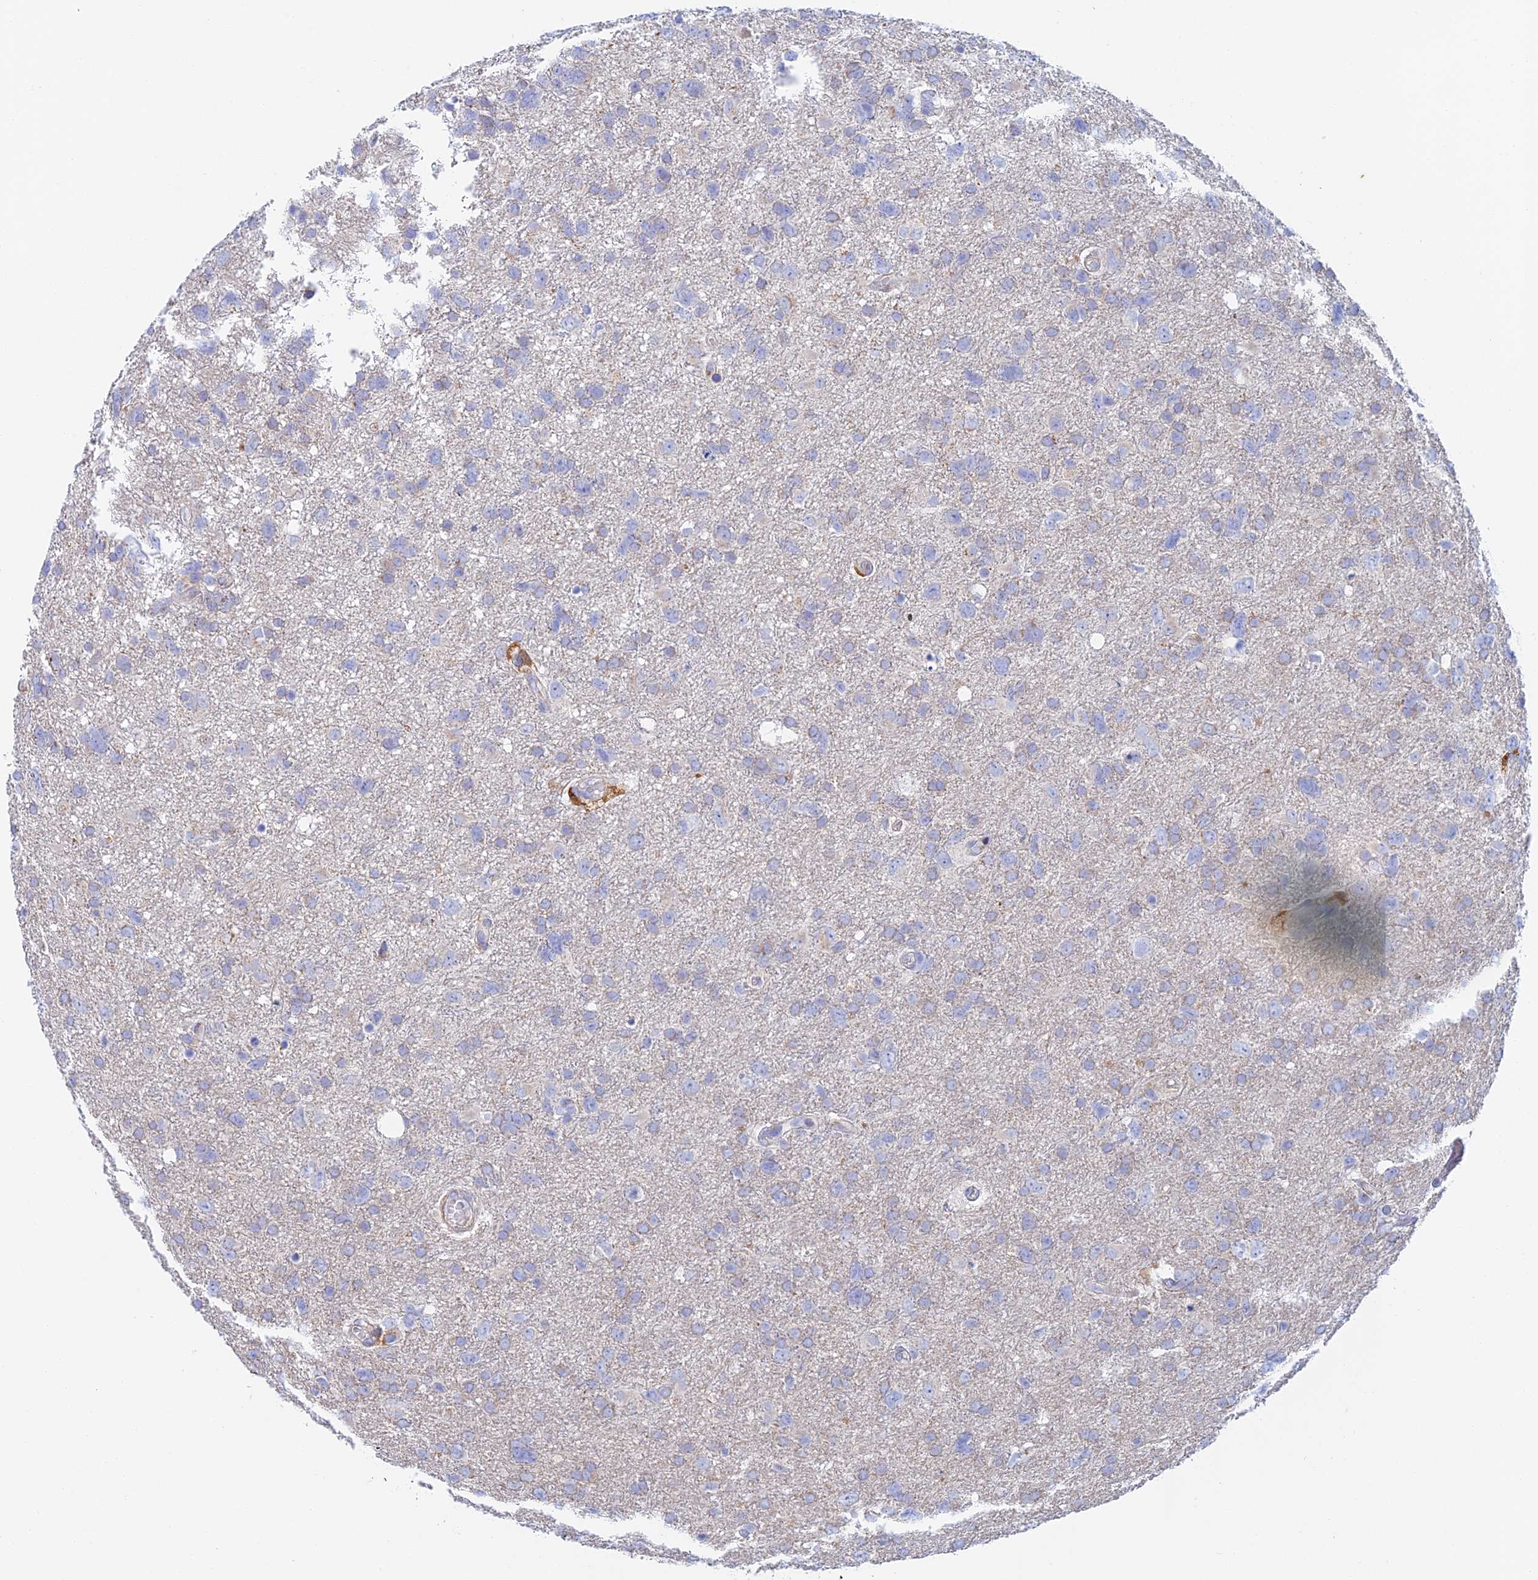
{"staining": {"intensity": "negative", "quantity": "none", "location": "none"}, "tissue": "glioma", "cell_type": "Tumor cells", "image_type": "cancer", "snomed": [{"axis": "morphology", "description": "Glioma, malignant, High grade"}, {"axis": "topography", "description": "Brain"}], "caption": "This micrograph is of glioma stained with immunohistochemistry to label a protein in brown with the nuclei are counter-stained blue. There is no positivity in tumor cells.", "gene": "SLC24A3", "patient": {"sex": "male", "age": 61}}